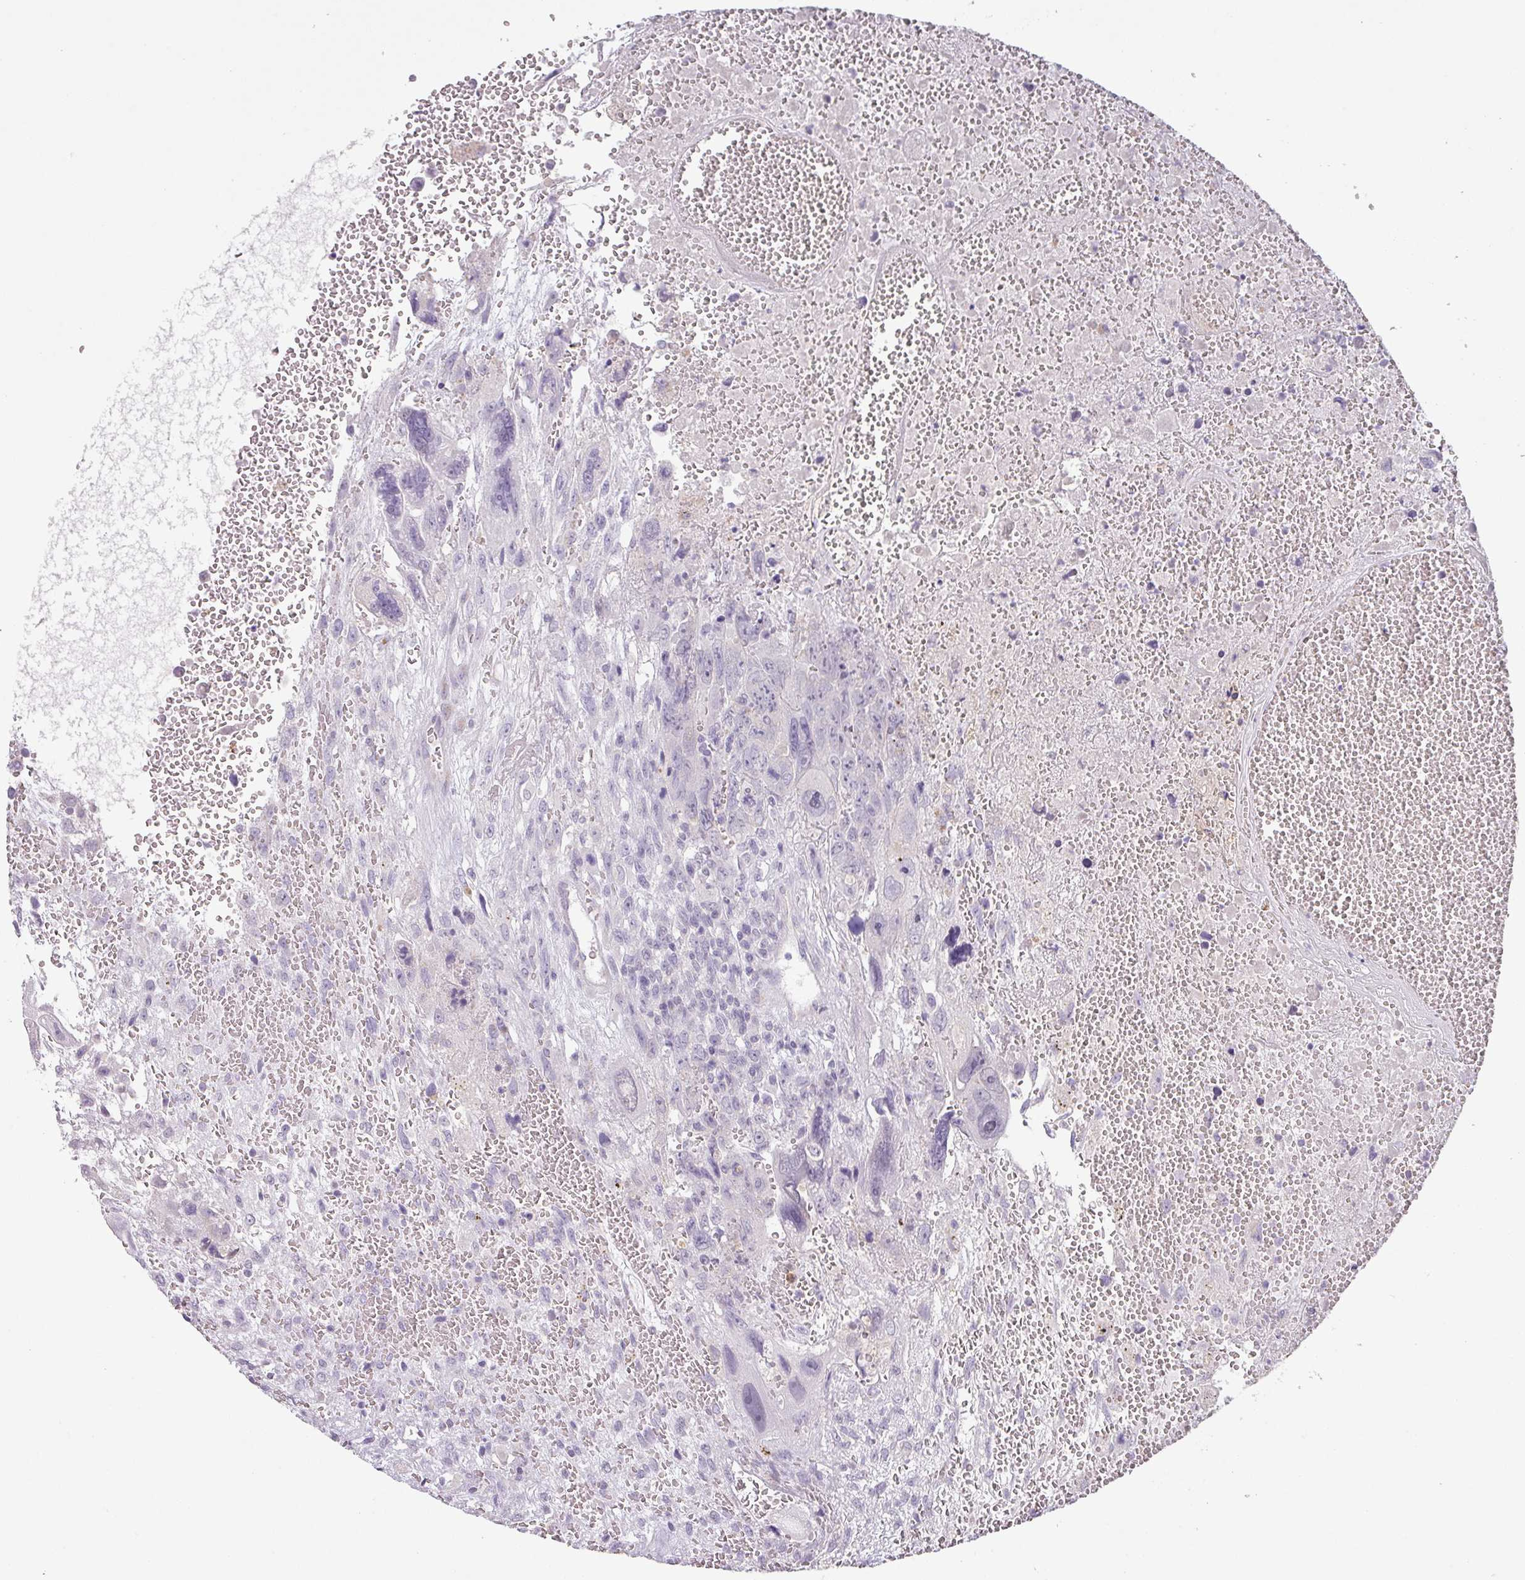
{"staining": {"intensity": "negative", "quantity": "none", "location": "none"}, "tissue": "testis cancer", "cell_type": "Tumor cells", "image_type": "cancer", "snomed": [{"axis": "morphology", "description": "Carcinoma, Embryonal, NOS"}, {"axis": "topography", "description": "Testis"}], "caption": "An image of embryonal carcinoma (testis) stained for a protein displays no brown staining in tumor cells.", "gene": "MAGEC3", "patient": {"sex": "male", "age": 28}}